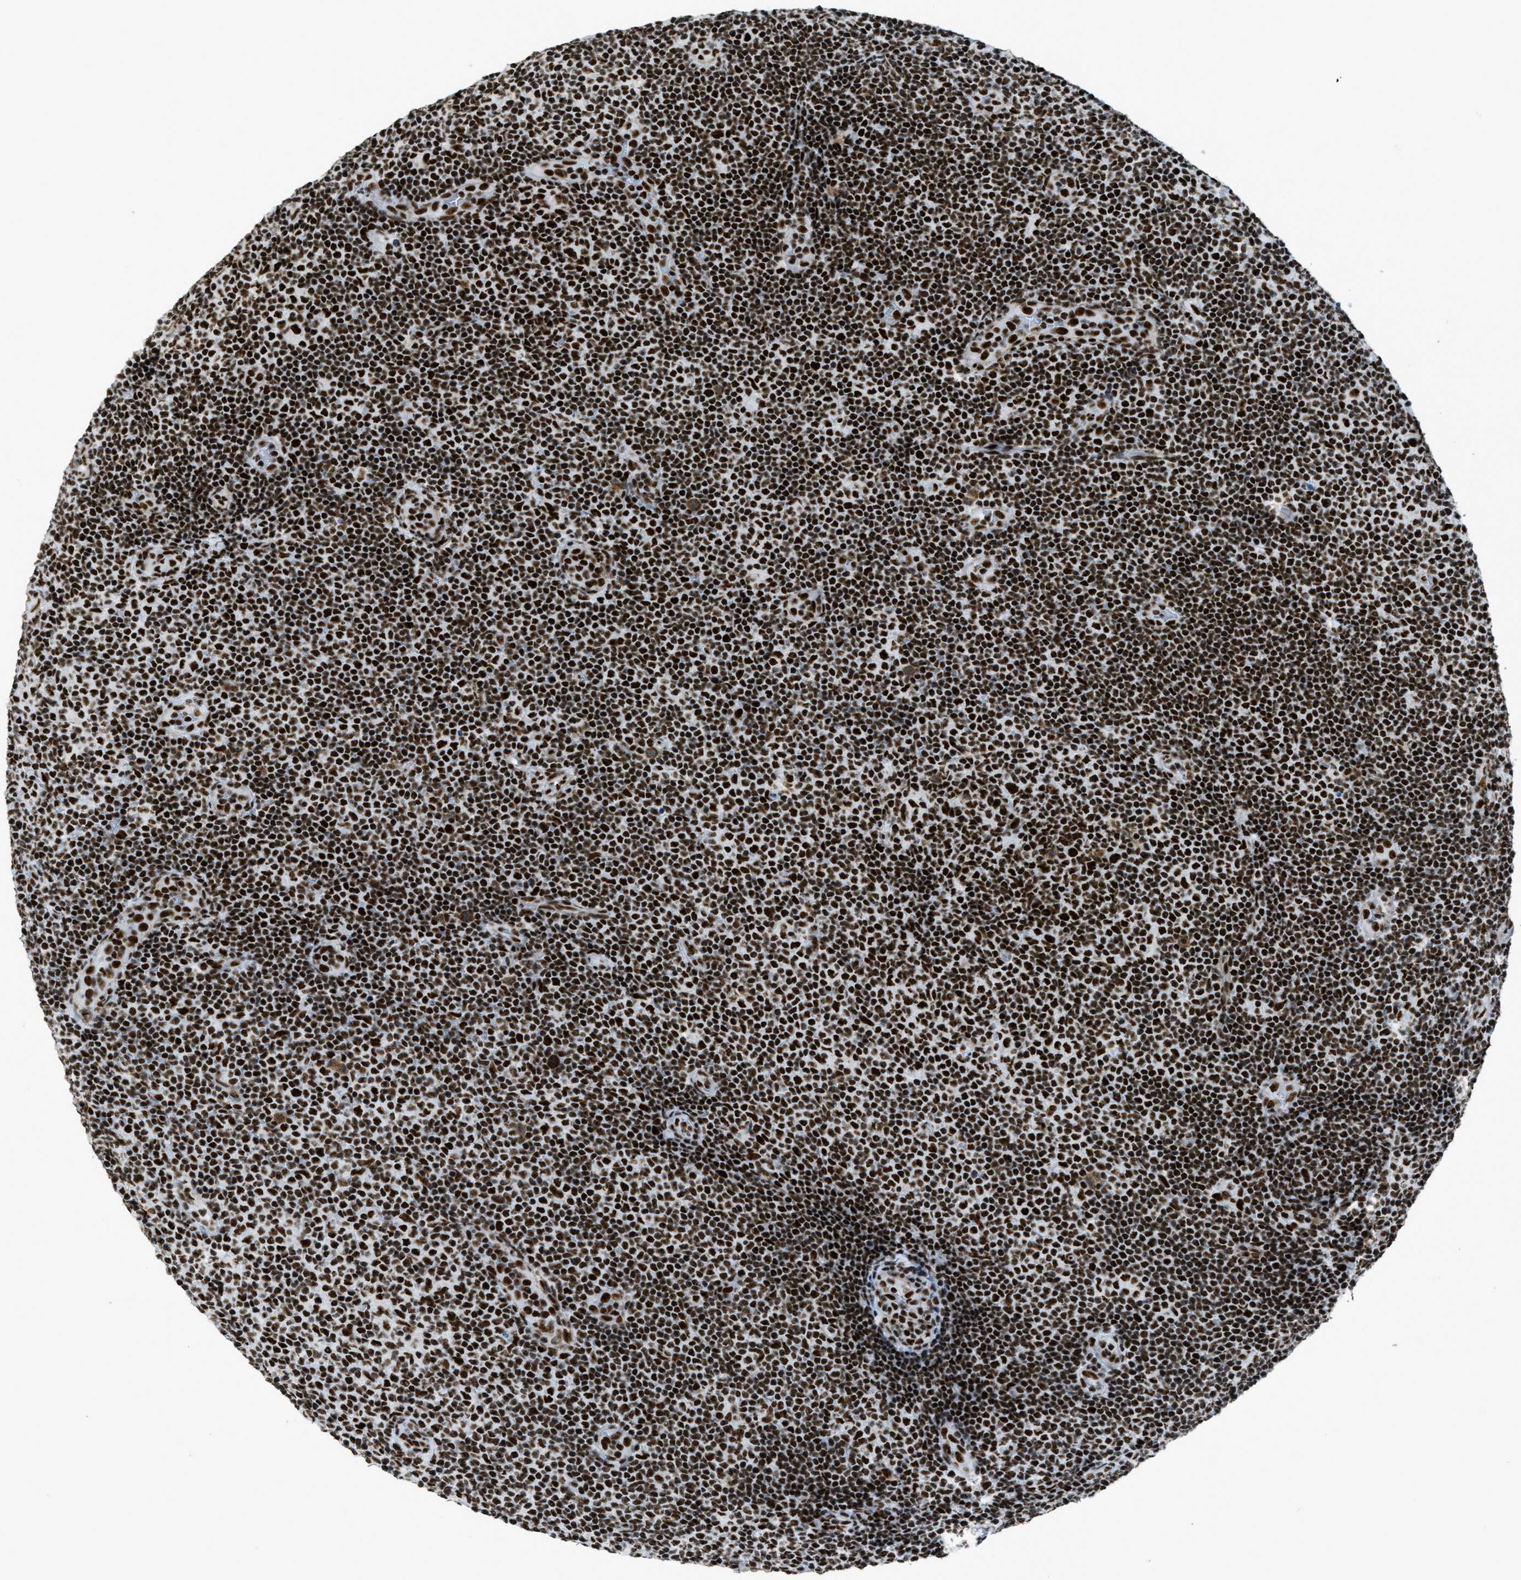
{"staining": {"intensity": "strong", "quantity": ">75%", "location": "nuclear"}, "tissue": "lymphoma", "cell_type": "Tumor cells", "image_type": "cancer", "snomed": [{"axis": "morphology", "description": "Malignant lymphoma, non-Hodgkin's type, Low grade"}, {"axis": "topography", "description": "Lymph node"}], "caption": "This histopathology image reveals lymphoma stained with immunohistochemistry to label a protein in brown. The nuclear of tumor cells show strong positivity for the protein. Nuclei are counter-stained blue.", "gene": "ZNF207", "patient": {"sex": "male", "age": 83}}